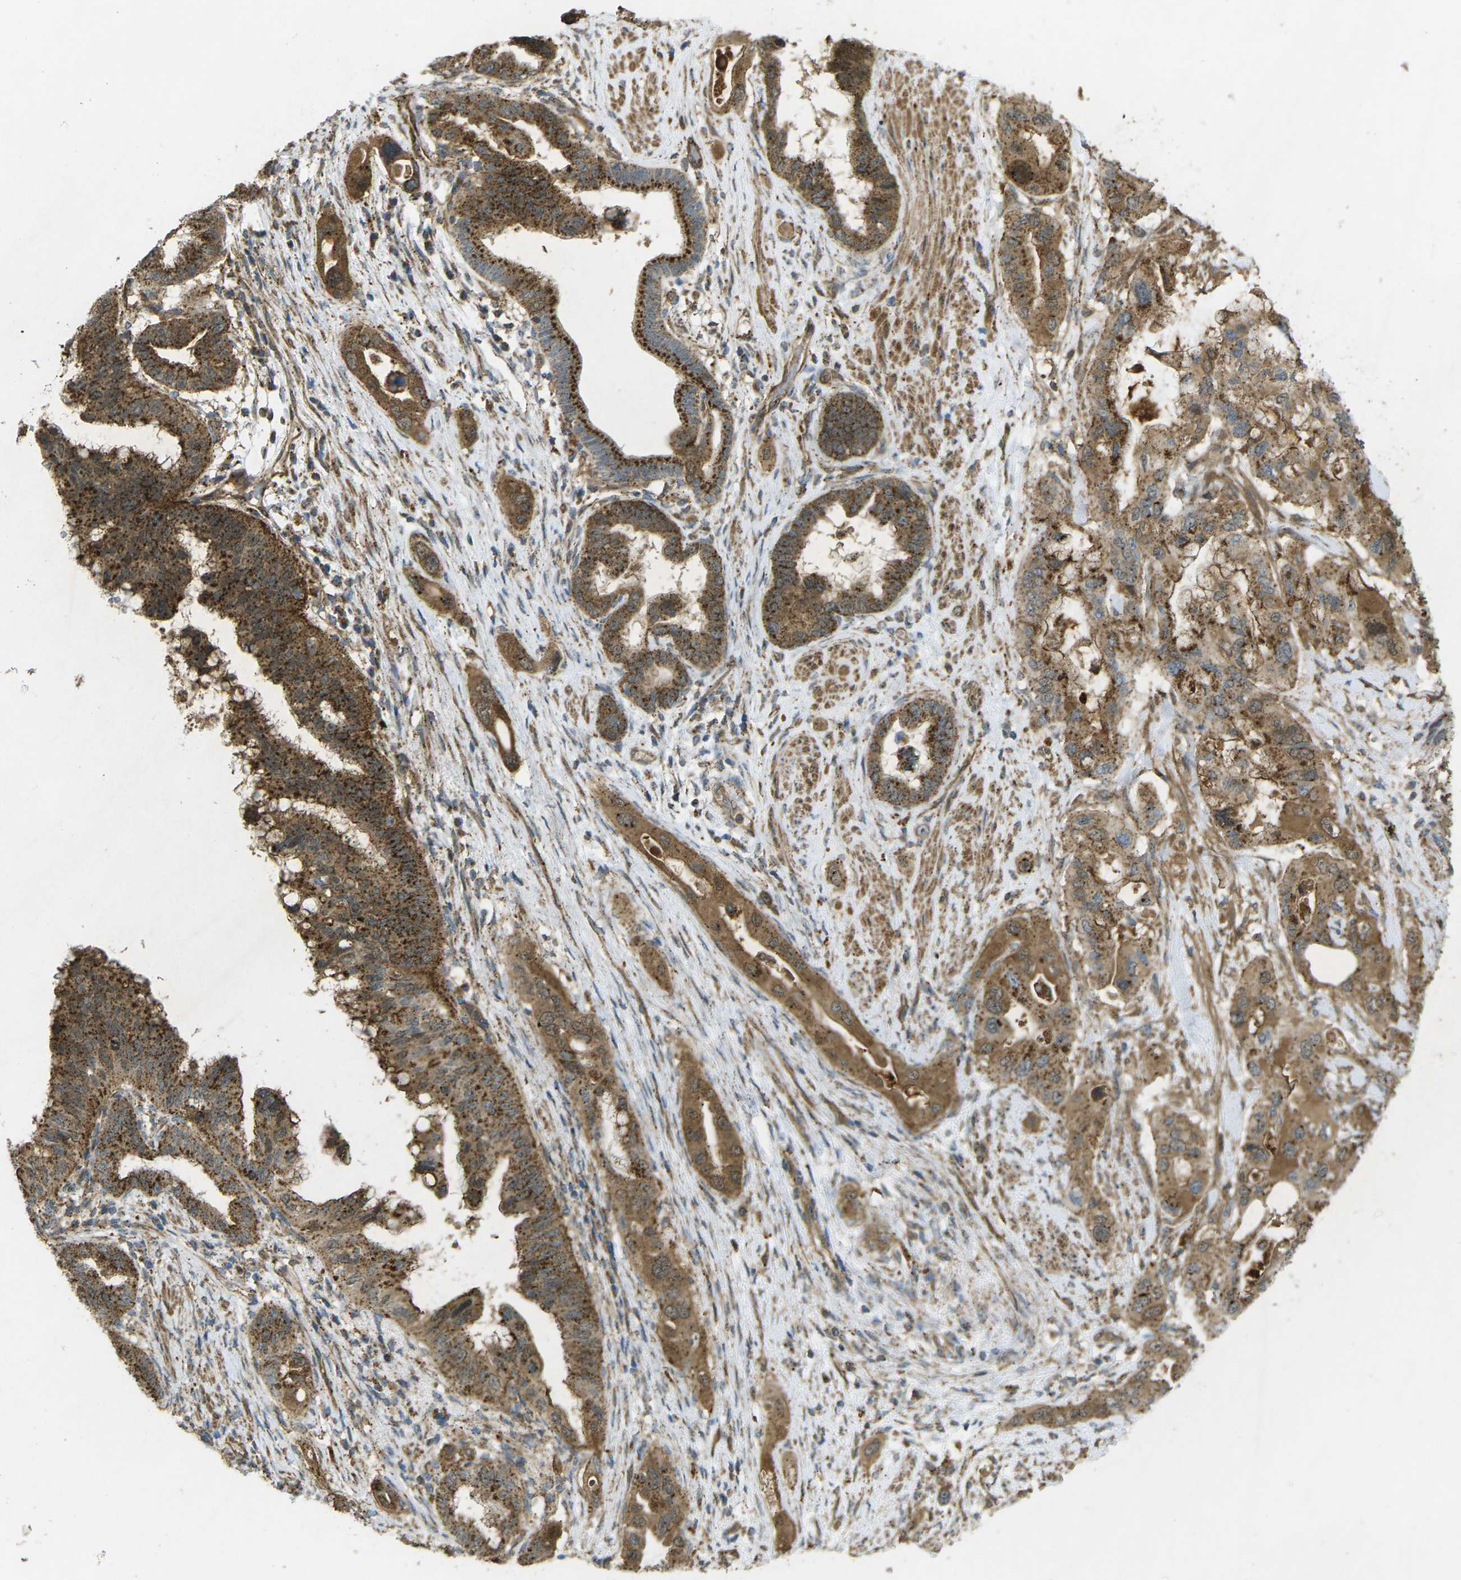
{"staining": {"intensity": "strong", "quantity": ">75%", "location": "cytoplasmic/membranous"}, "tissue": "pancreatic cancer", "cell_type": "Tumor cells", "image_type": "cancer", "snomed": [{"axis": "morphology", "description": "Adenocarcinoma, NOS"}, {"axis": "topography", "description": "Pancreas"}], "caption": "Human adenocarcinoma (pancreatic) stained with a brown dye displays strong cytoplasmic/membranous positive expression in about >75% of tumor cells.", "gene": "CHMP3", "patient": {"sex": "female", "age": 56}}